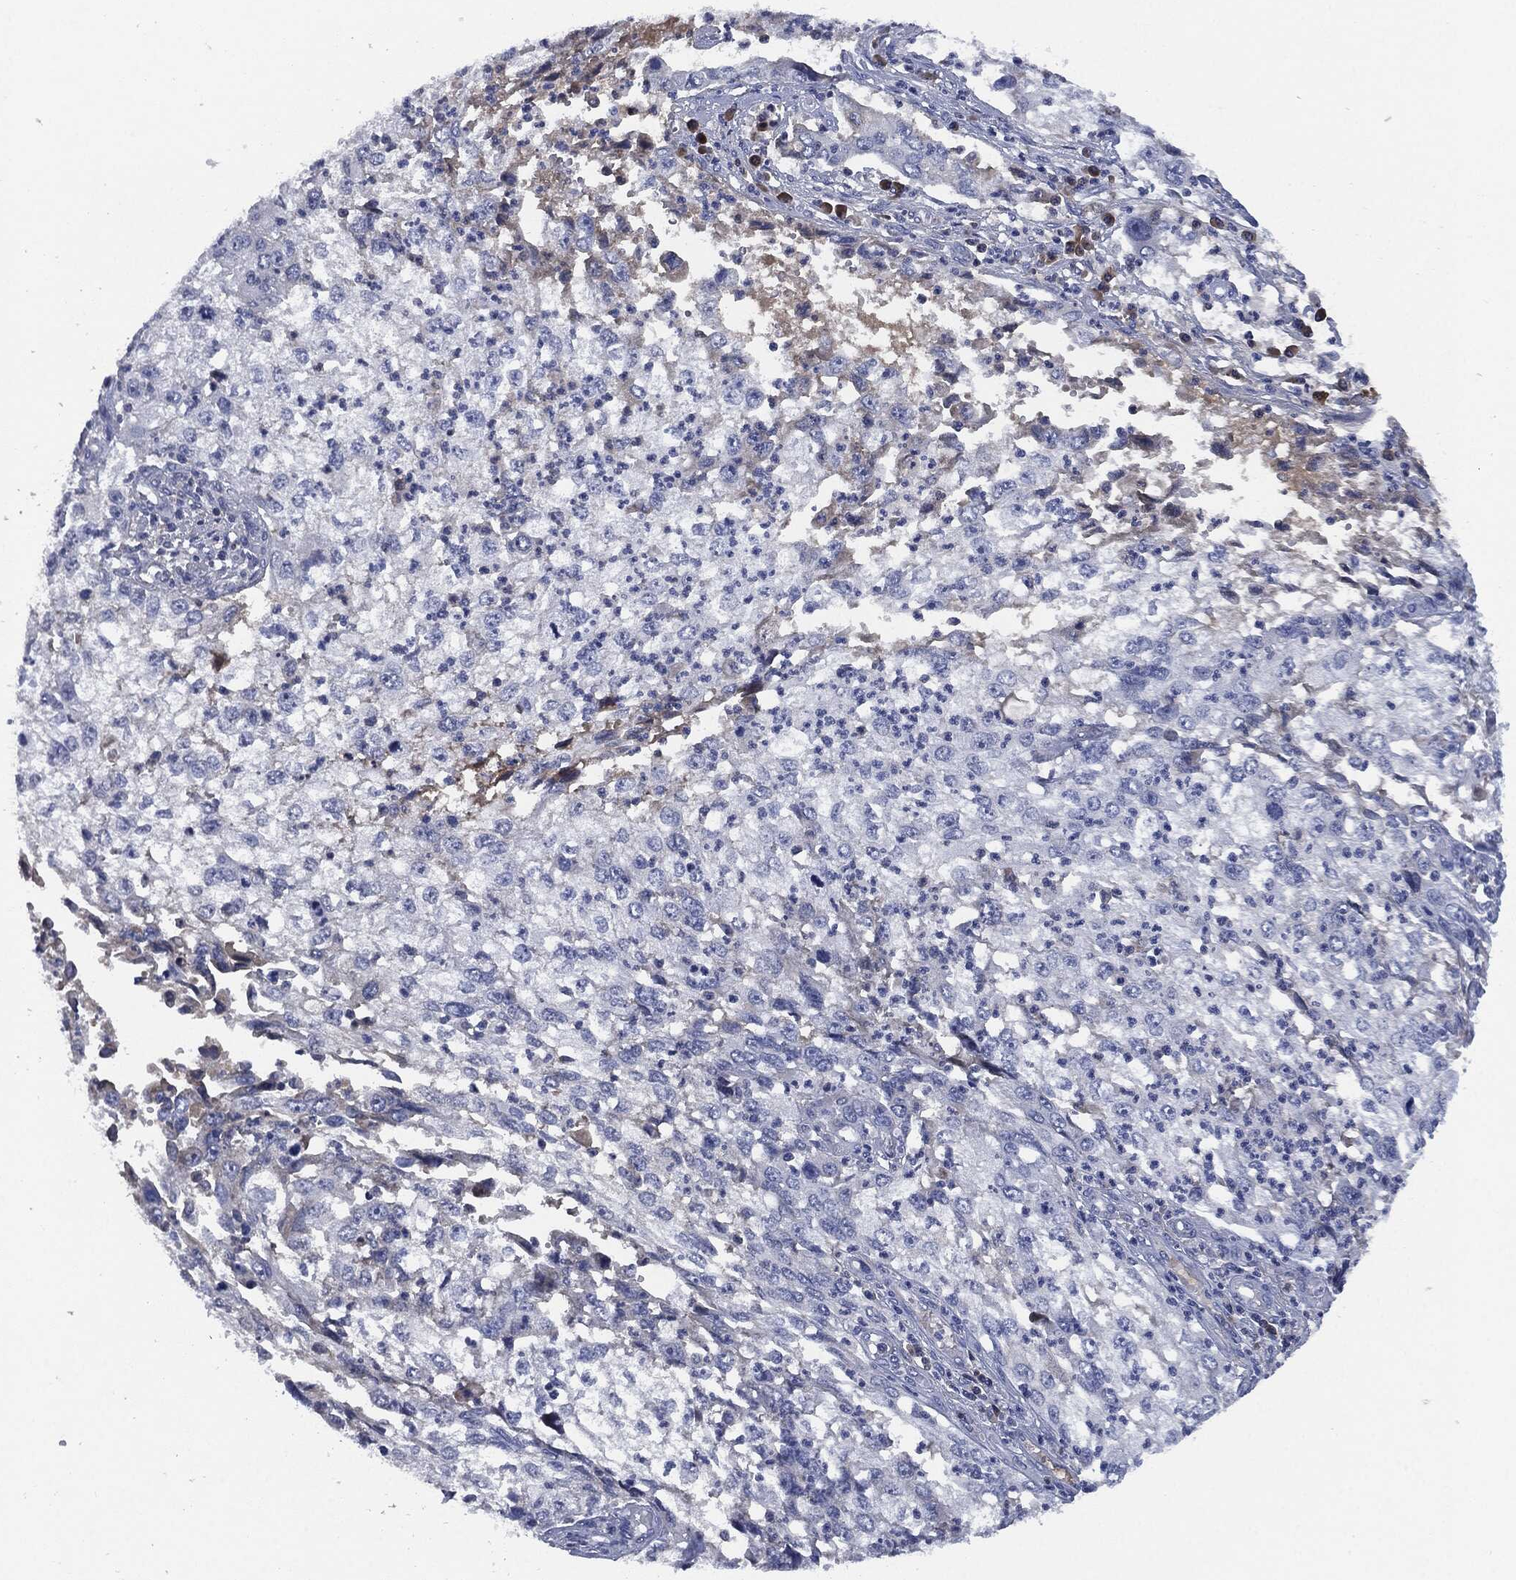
{"staining": {"intensity": "weak", "quantity": "<25%", "location": "cytoplasmic/membranous"}, "tissue": "cervical cancer", "cell_type": "Tumor cells", "image_type": "cancer", "snomed": [{"axis": "morphology", "description": "Squamous cell carcinoma, NOS"}, {"axis": "topography", "description": "Cervix"}], "caption": "Cervical cancer (squamous cell carcinoma) stained for a protein using IHC exhibits no expression tumor cells.", "gene": "SIGLEC7", "patient": {"sex": "female", "age": 36}}